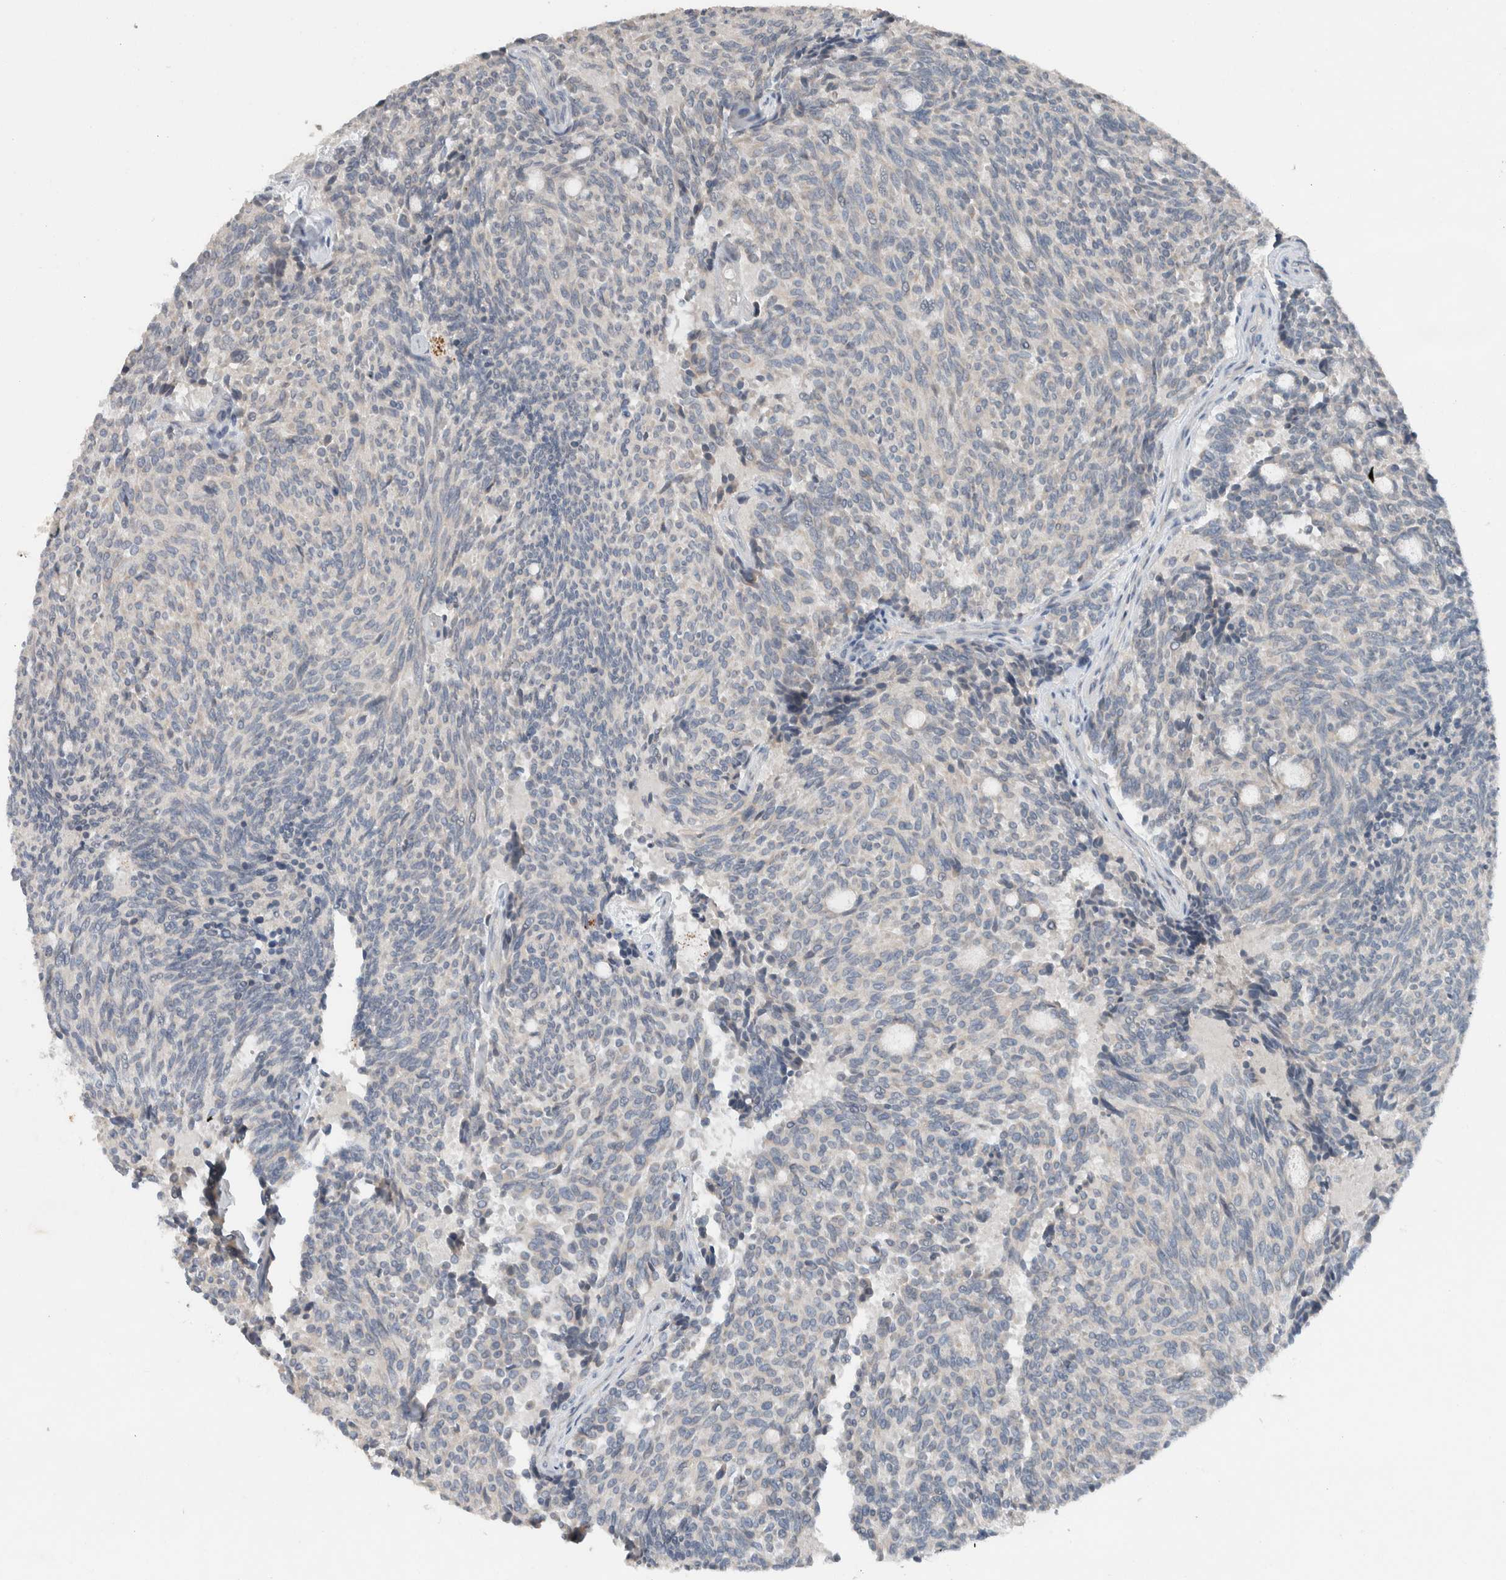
{"staining": {"intensity": "negative", "quantity": "none", "location": "none"}, "tissue": "carcinoid", "cell_type": "Tumor cells", "image_type": "cancer", "snomed": [{"axis": "morphology", "description": "Carcinoid, malignant, NOS"}, {"axis": "topography", "description": "Pancreas"}], "caption": "Immunohistochemical staining of human carcinoid (malignant) demonstrates no significant expression in tumor cells.", "gene": "UGCG", "patient": {"sex": "female", "age": 54}}